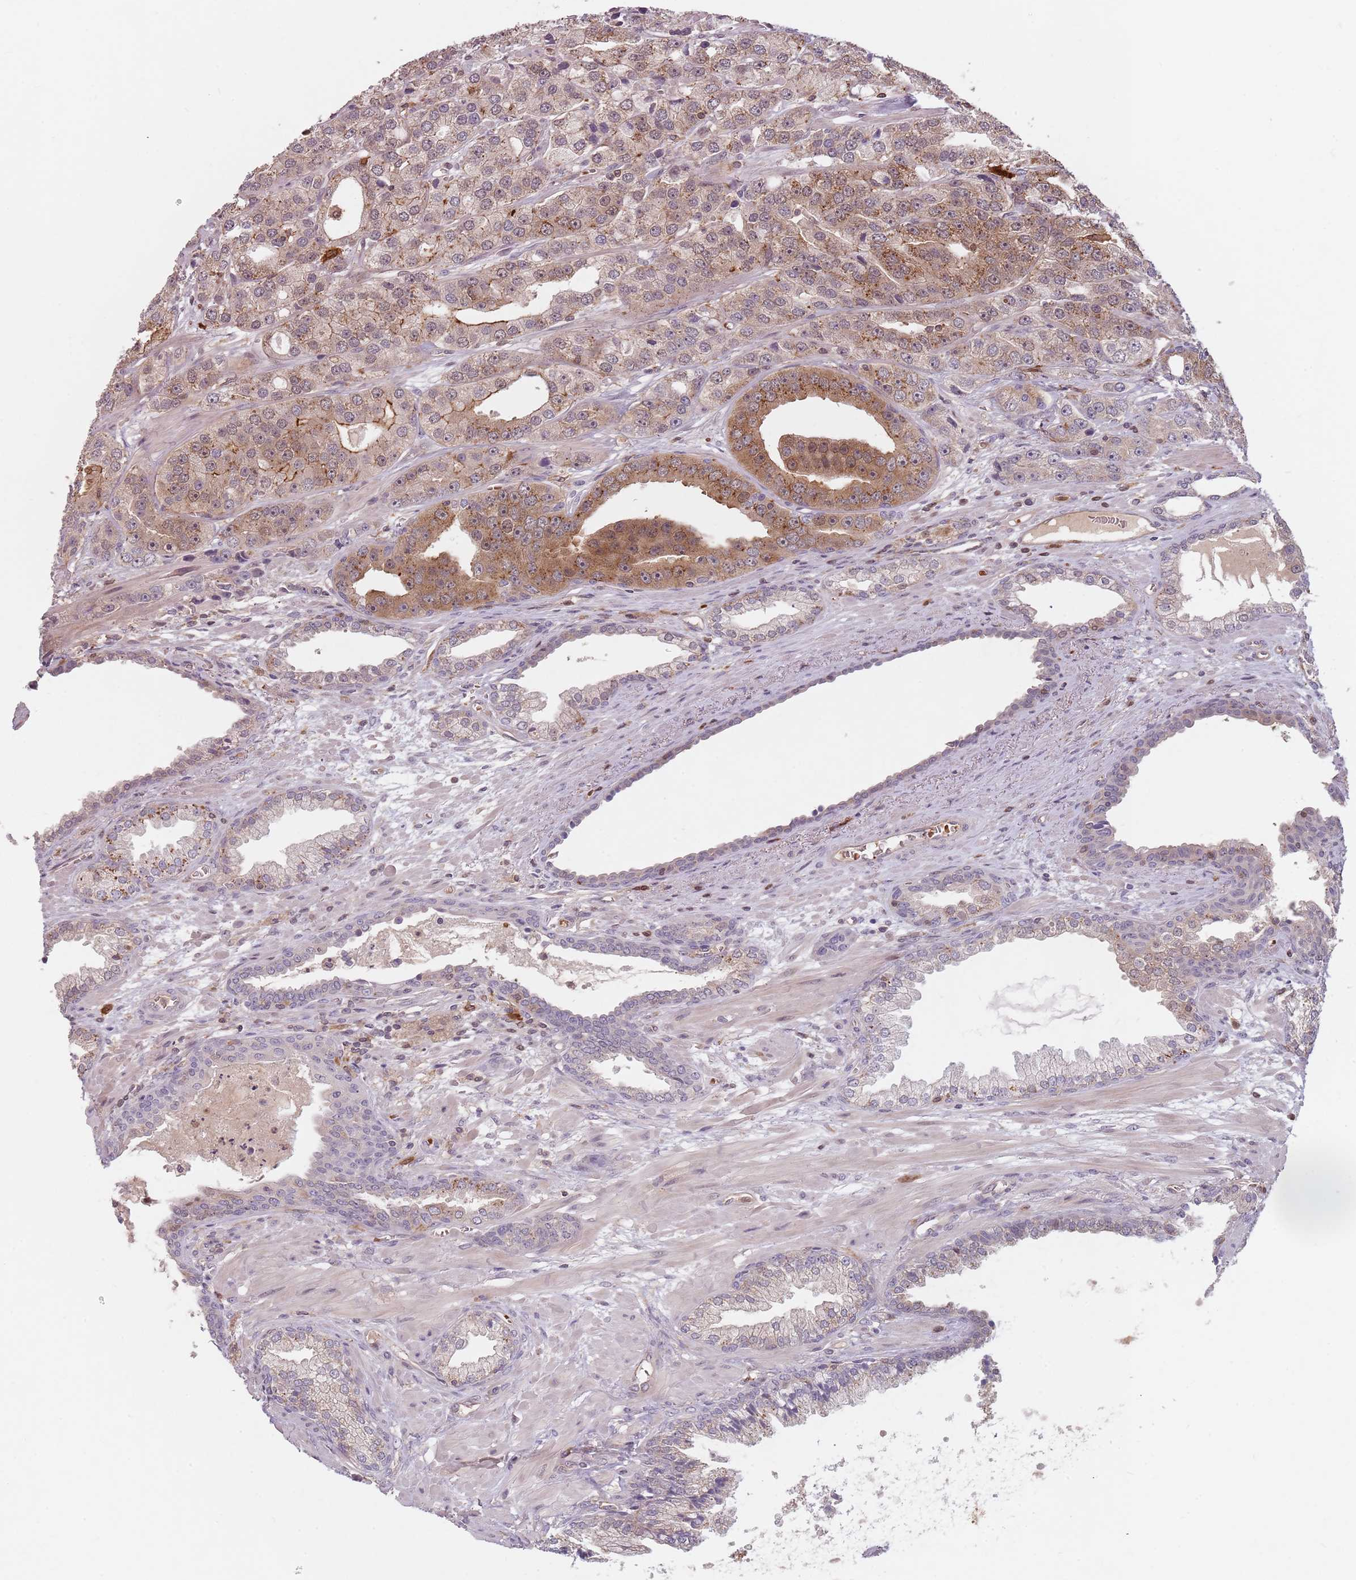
{"staining": {"intensity": "moderate", "quantity": "25%-75%", "location": "cytoplasmic/membranous"}, "tissue": "prostate cancer", "cell_type": "Tumor cells", "image_type": "cancer", "snomed": [{"axis": "morphology", "description": "Adenocarcinoma, High grade"}, {"axis": "topography", "description": "Prostate"}], "caption": "Human prostate adenocarcinoma (high-grade) stained with a protein marker reveals moderate staining in tumor cells.", "gene": "GPR180", "patient": {"sex": "male", "age": 71}}